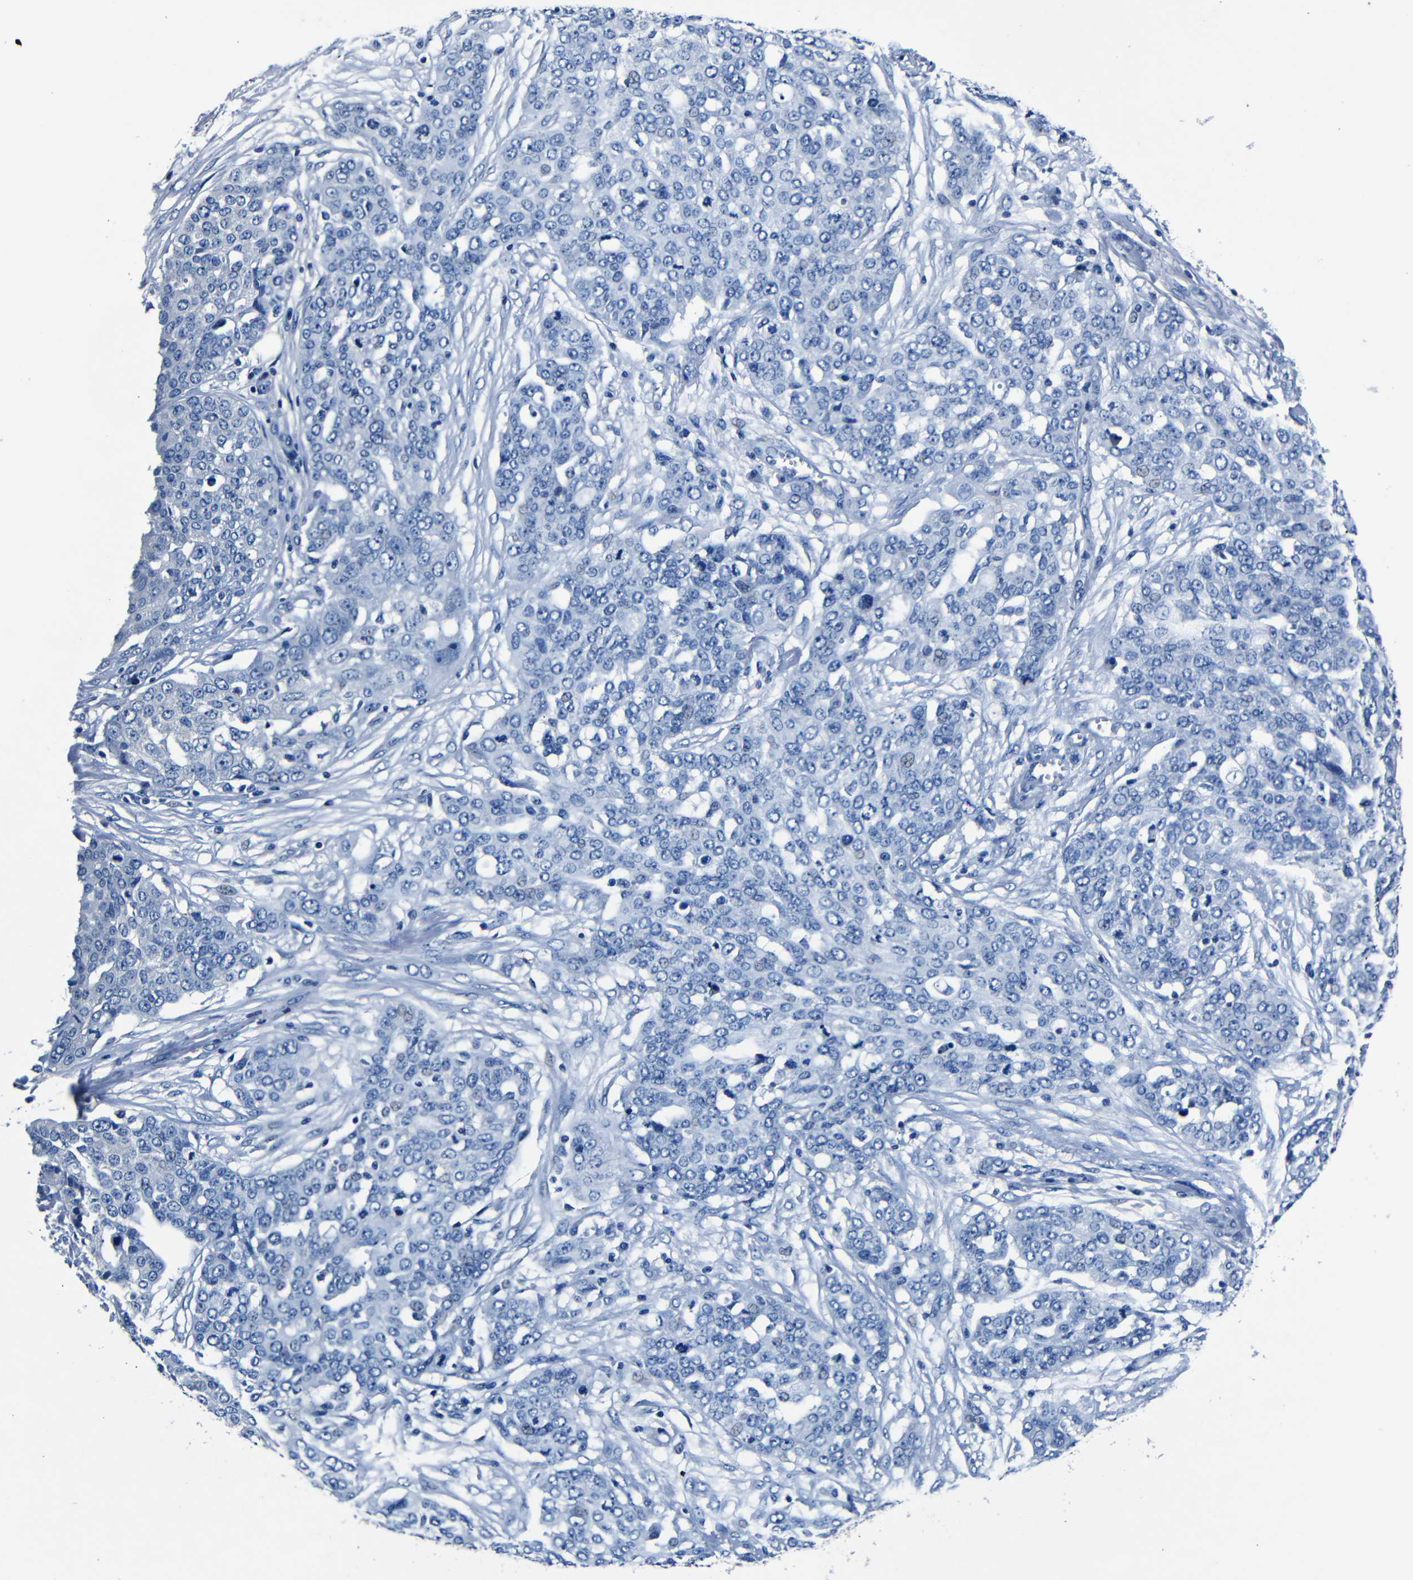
{"staining": {"intensity": "negative", "quantity": "none", "location": "none"}, "tissue": "ovarian cancer", "cell_type": "Tumor cells", "image_type": "cancer", "snomed": [{"axis": "morphology", "description": "Cystadenocarcinoma, serous, NOS"}, {"axis": "topography", "description": "Soft tissue"}, {"axis": "topography", "description": "Ovary"}], "caption": "Immunohistochemistry (IHC) photomicrograph of neoplastic tissue: human ovarian serous cystadenocarcinoma stained with DAB displays no significant protein expression in tumor cells.", "gene": "NCMAP", "patient": {"sex": "female", "age": 57}}